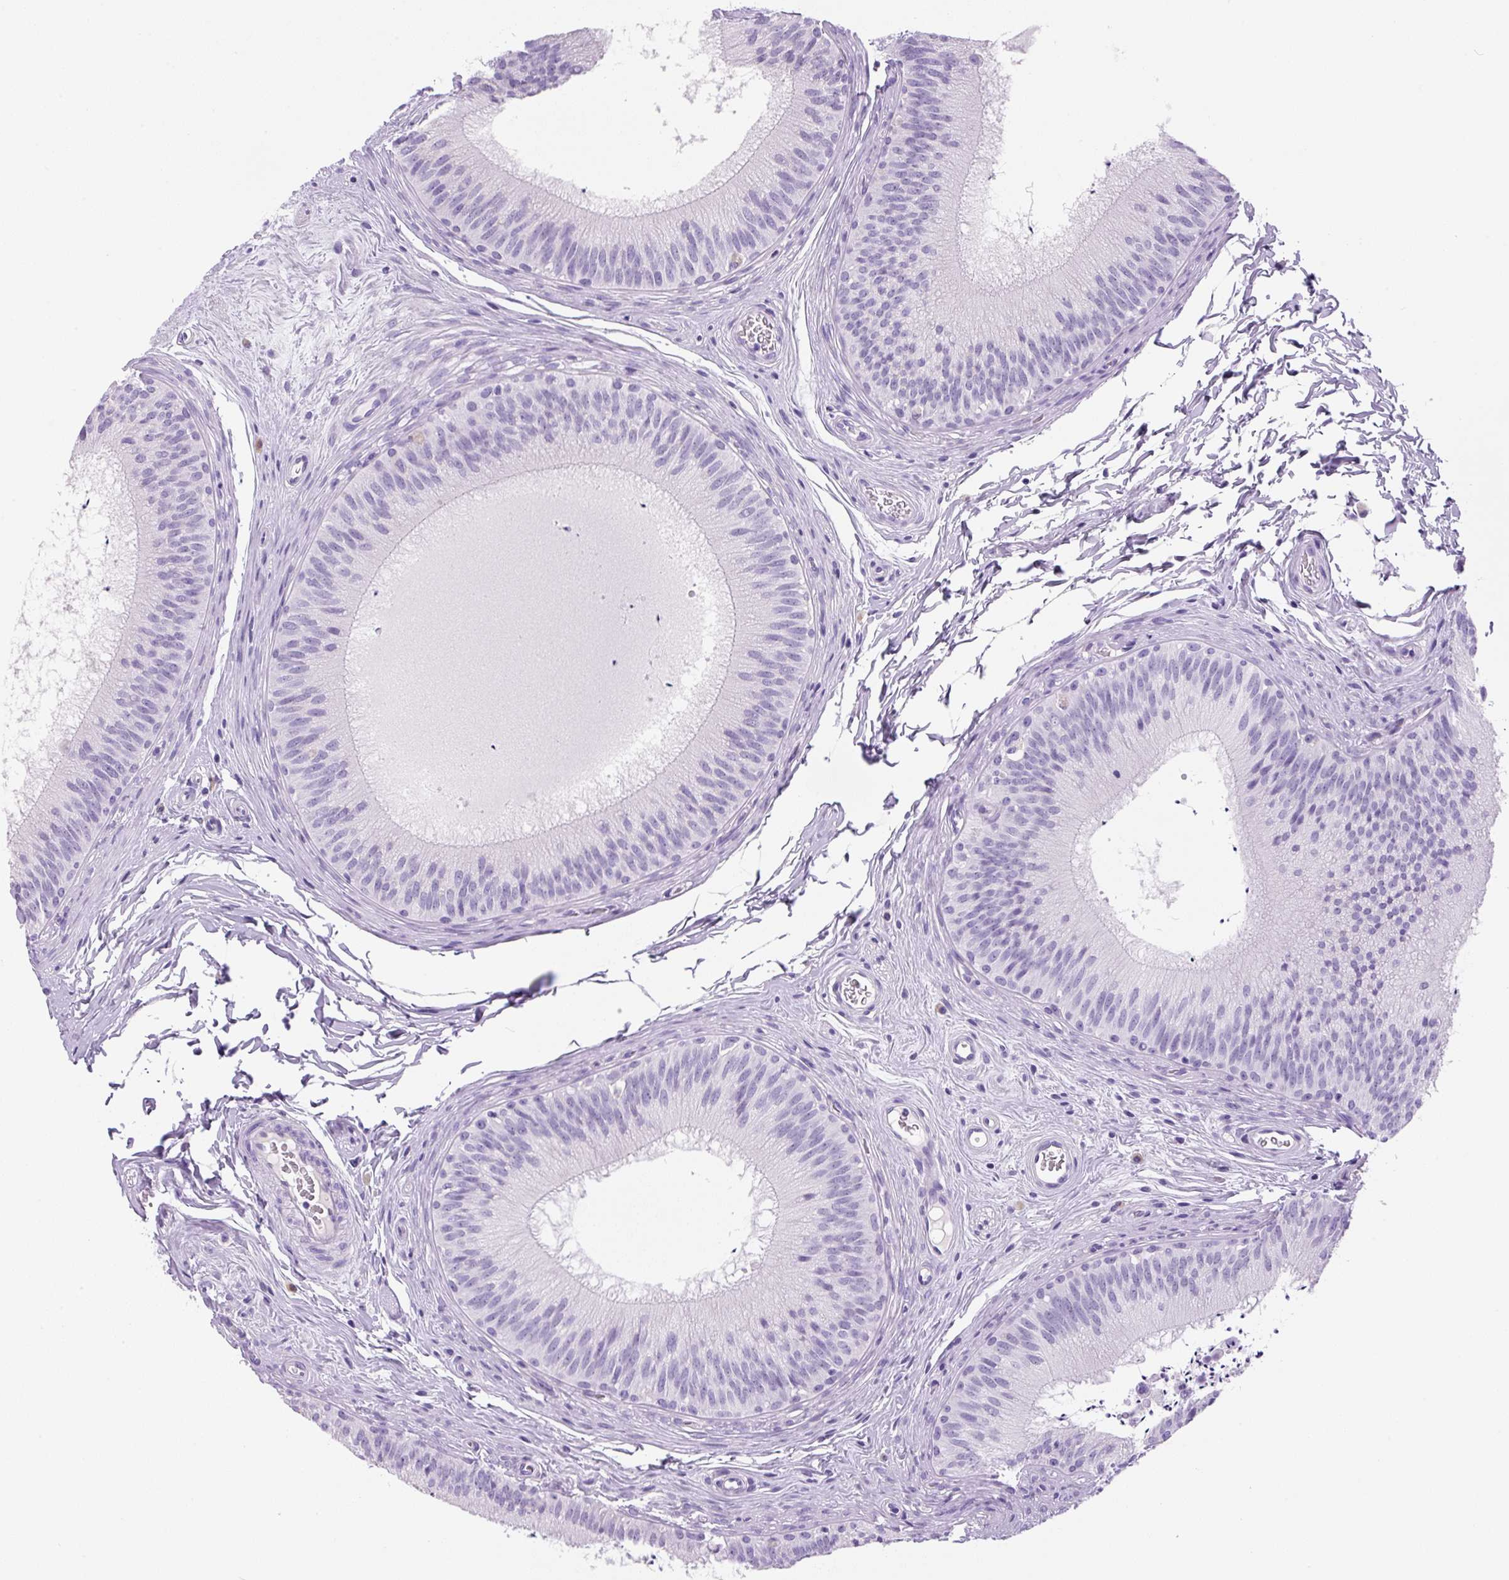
{"staining": {"intensity": "negative", "quantity": "none", "location": "none"}, "tissue": "epididymis", "cell_type": "Glandular cells", "image_type": "normal", "snomed": [{"axis": "morphology", "description": "Normal tissue, NOS"}, {"axis": "topography", "description": "Epididymis"}], "caption": "This is a histopathology image of IHC staining of normal epididymis, which shows no staining in glandular cells.", "gene": "PRRT1", "patient": {"sex": "male", "age": 24}}